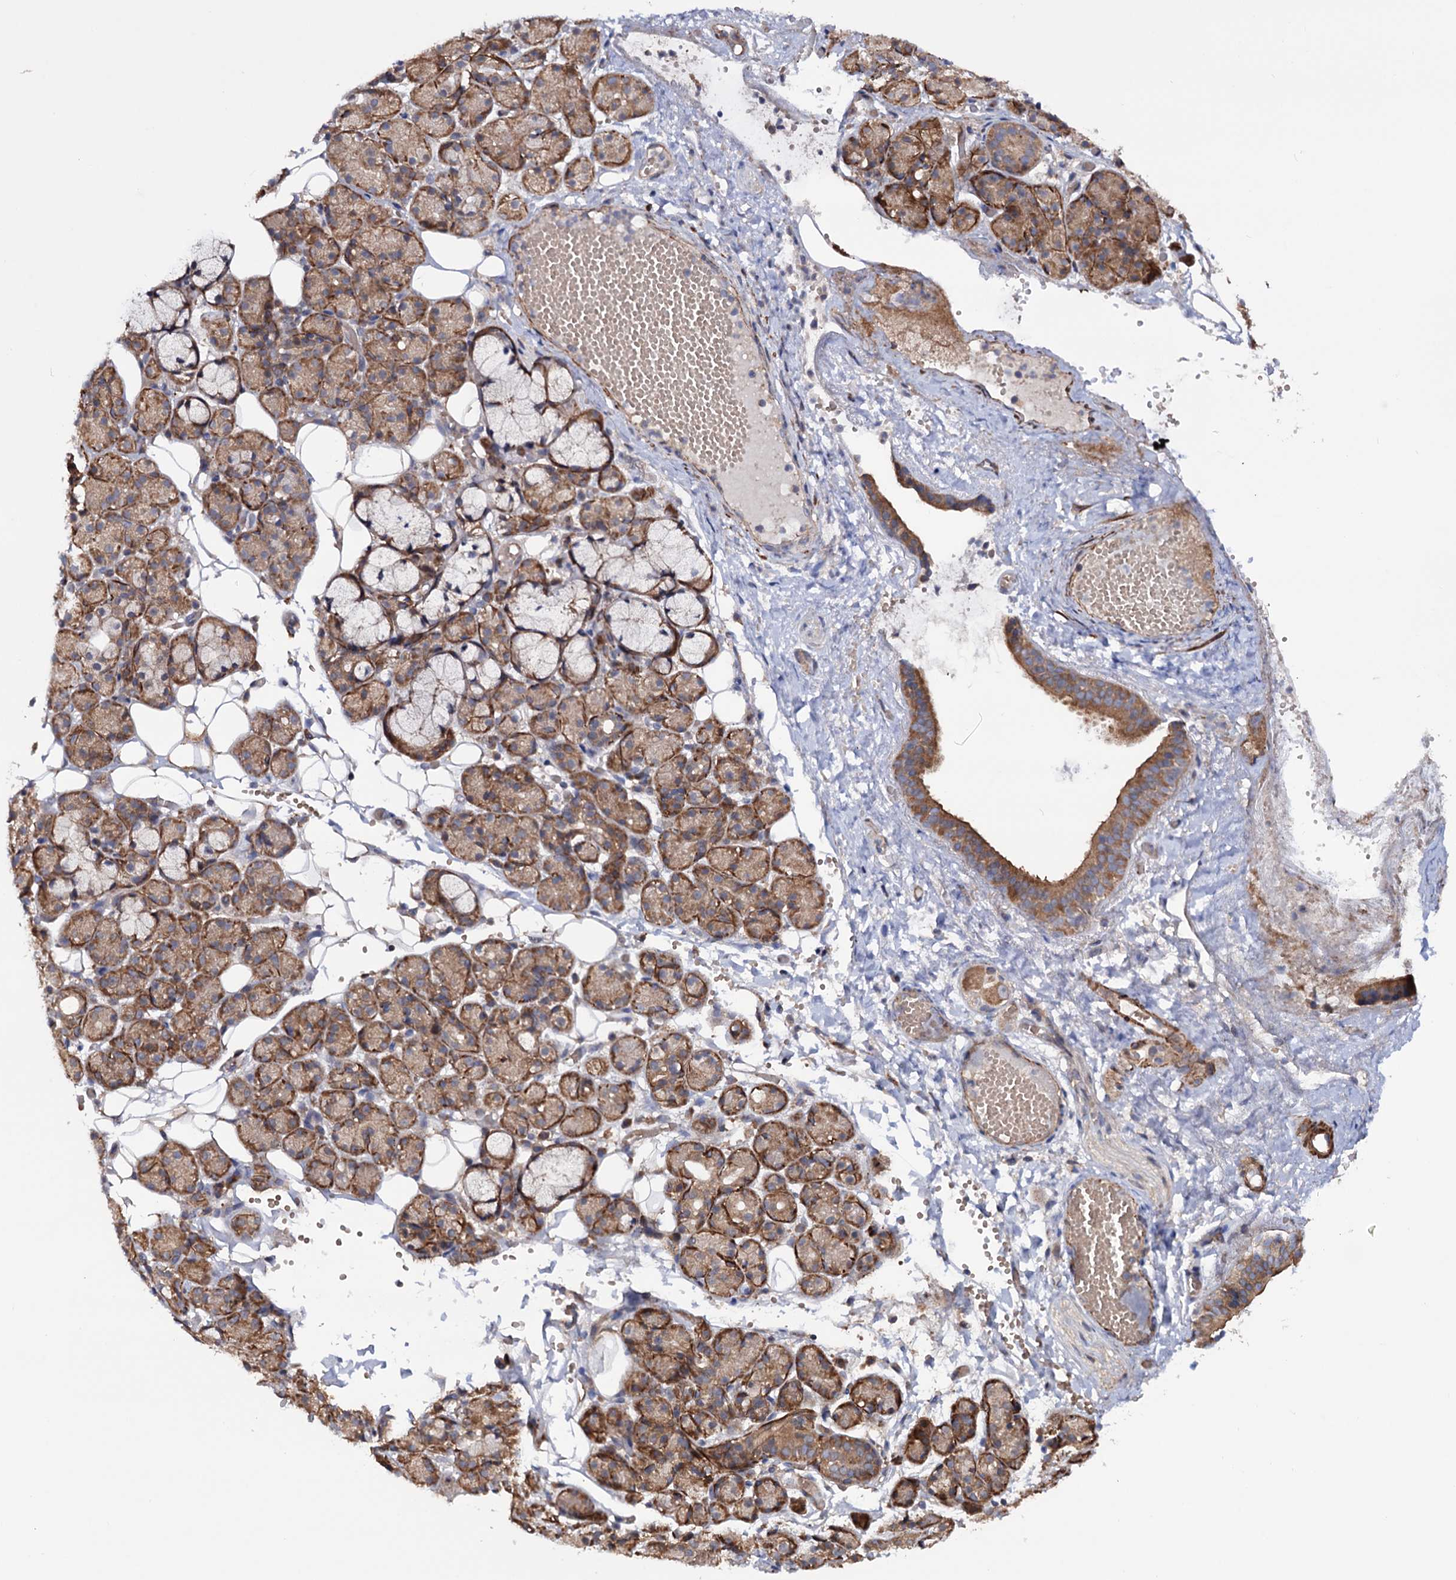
{"staining": {"intensity": "moderate", "quantity": ">75%", "location": "cytoplasmic/membranous"}, "tissue": "salivary gland", "cell_type": "Glandular cells", "image_type": "normal", "snomed": [{"axis": "morphology", "description": "Normal tissue, NOS"}, {"axis": "topography", "description": "Salivary gland"}], "caption": "The image shows a brown stain indicating the presence of a protein in the cytoplasmic/membranous of glandular cells in salivary gland. (IHC, brightfield microscopy, high magnification).", "gene": "FERMT2", "patient": {"sex": "male", "age": 63}}